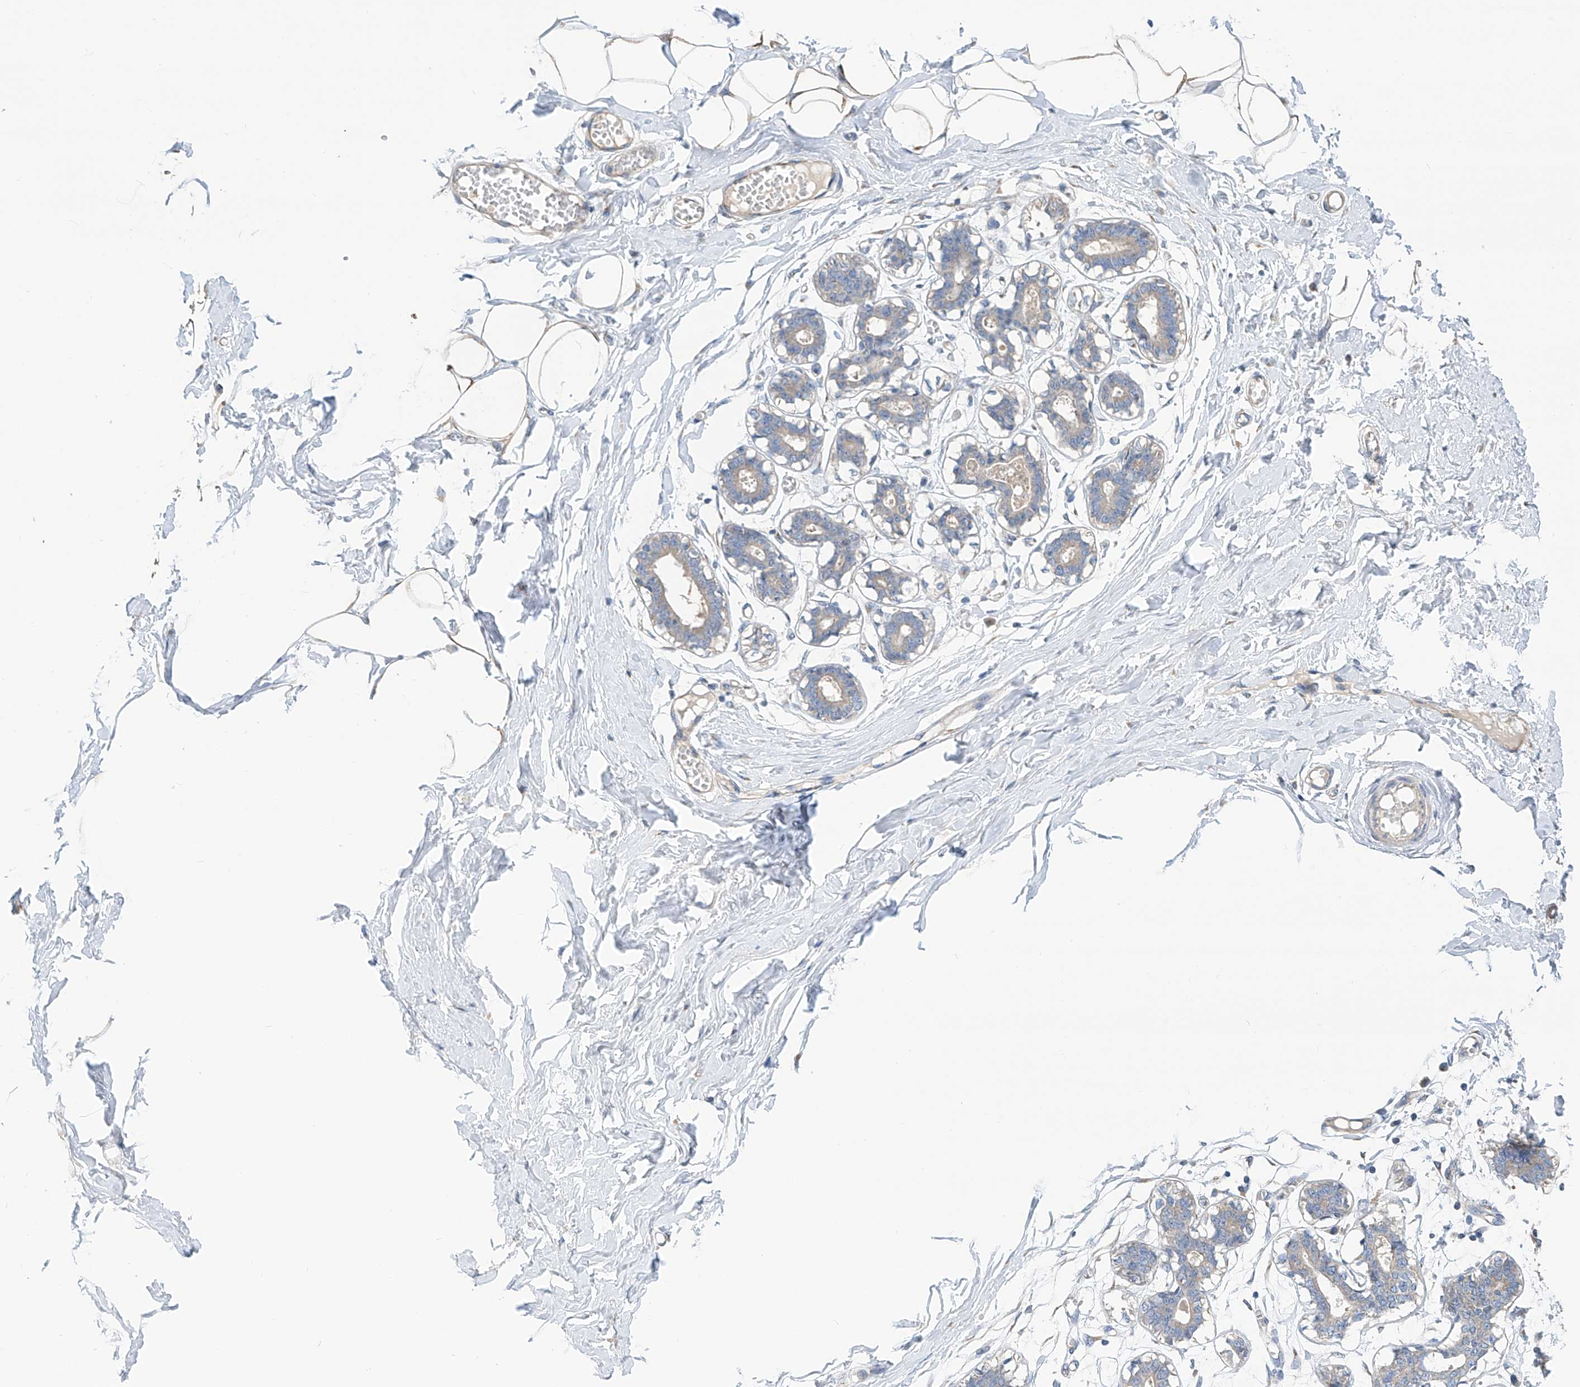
{"staining": {"intensity": "weak", "quantity": "25%-75%", "location": "cytoplasmic/membranous"}, "tissue": "breast", "cell_type": "Adipocytes", "image_type": "normal", "snomed": [{"axis": "morphology", "description": "Normal tissue, NOS"}, {"axis": "topography", "description": "Breast"}], "caption": "Brown immunohistochemical staining in unremarkable human breast reveals weak cytoplasmic/membranous expression in approximately 25%-75% of adipocytes.", "gene": "SLC22A7", "patient": {"sex": "female", "age": 27}}